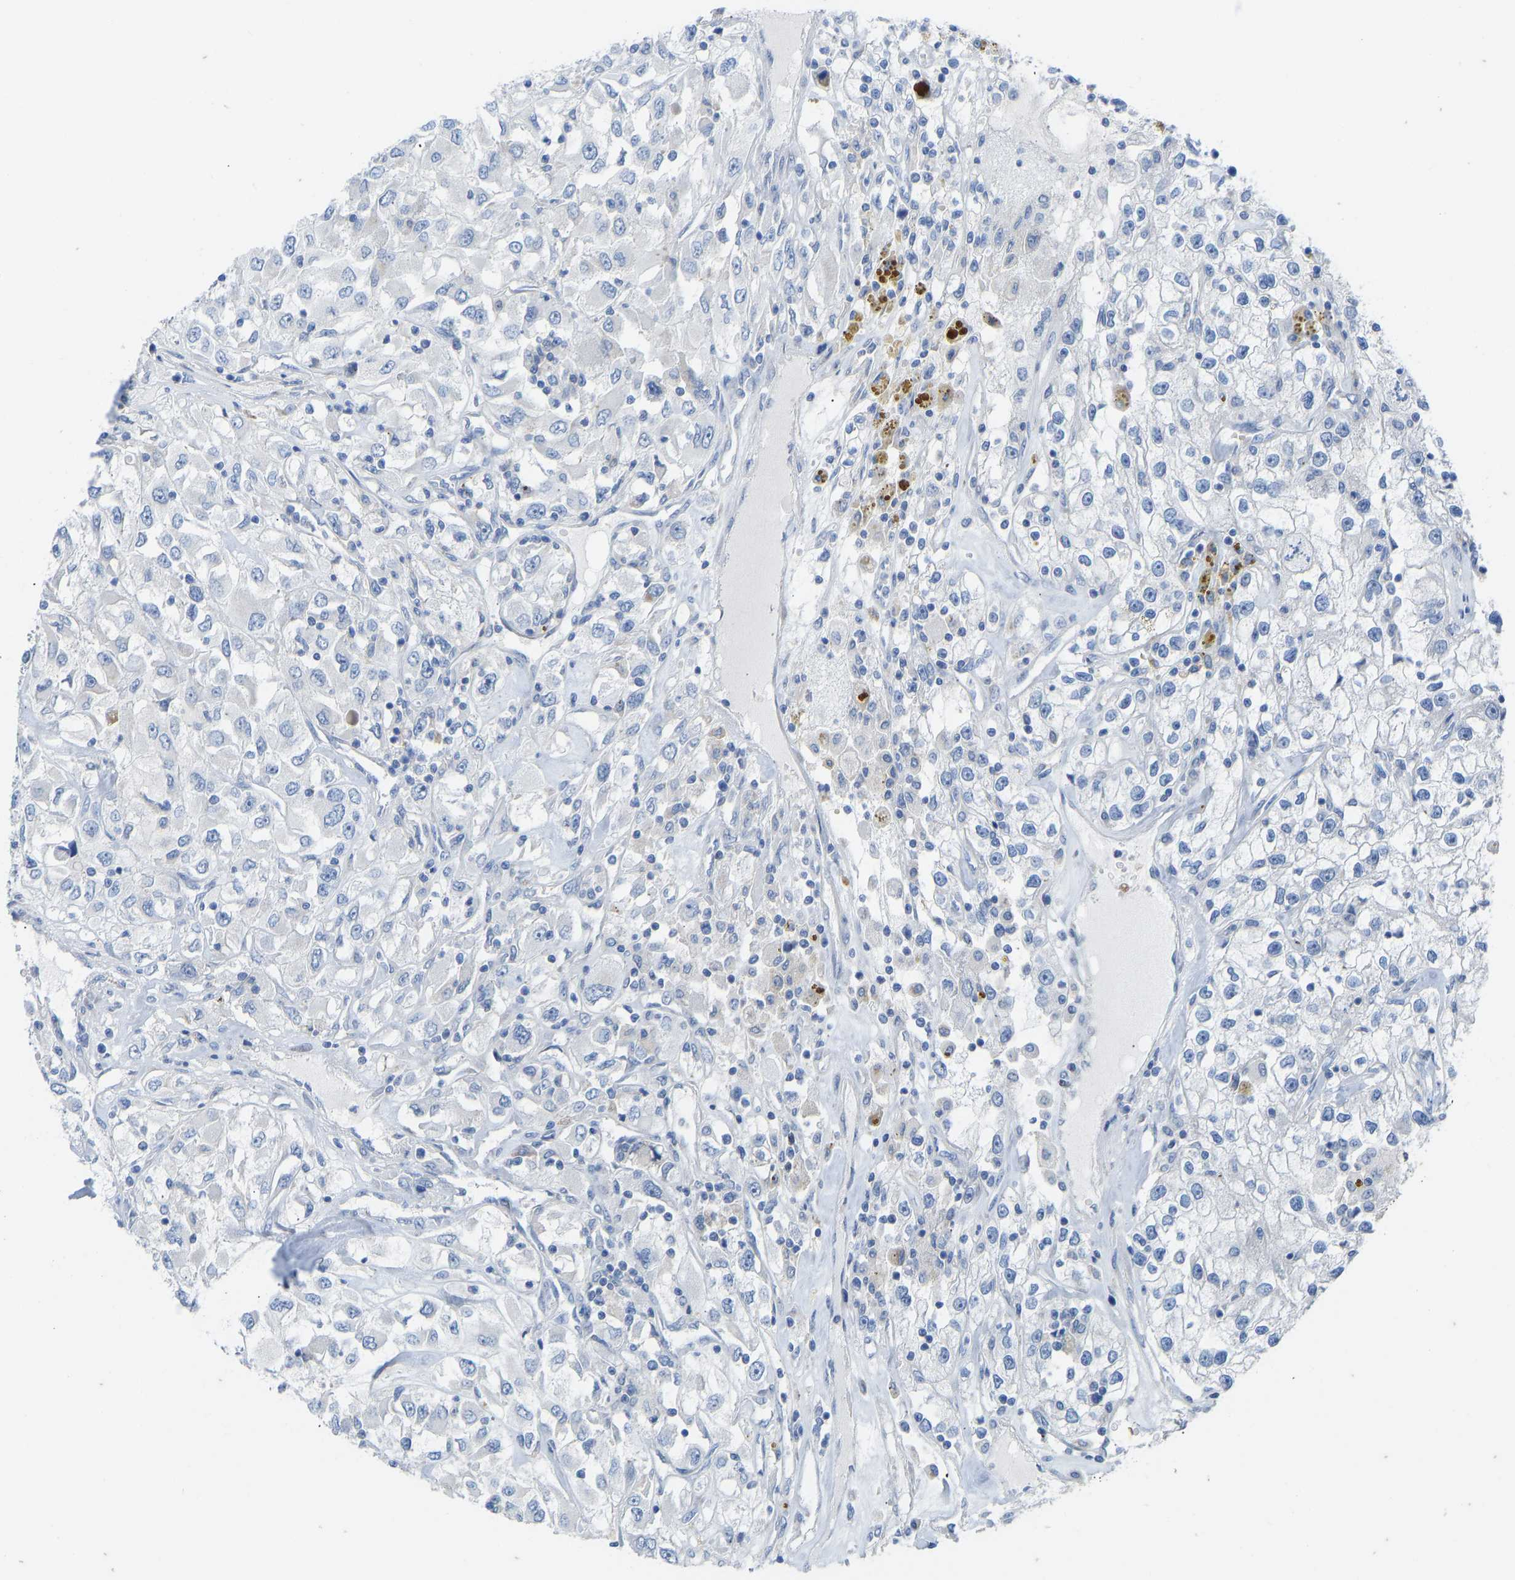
{"staining": {"intensity": "negative", "quantity": "none", "location": "none"}, "tissue": "renal cancer", "cell_type": "Tumor cells", "image_type": "cancer", "snomed": [{"axis": "morphology", "description": "Adenocarcinoma, NOS"}, {"axis": "topography", "description": "Kidney"}], "caption": "The immunohistochemistry (IHC) micrograph has no significant expression in tumor cells of renal cancer tissue.", "gene": "OLIG2", "patient": {"sex": "female", "age": 52}}